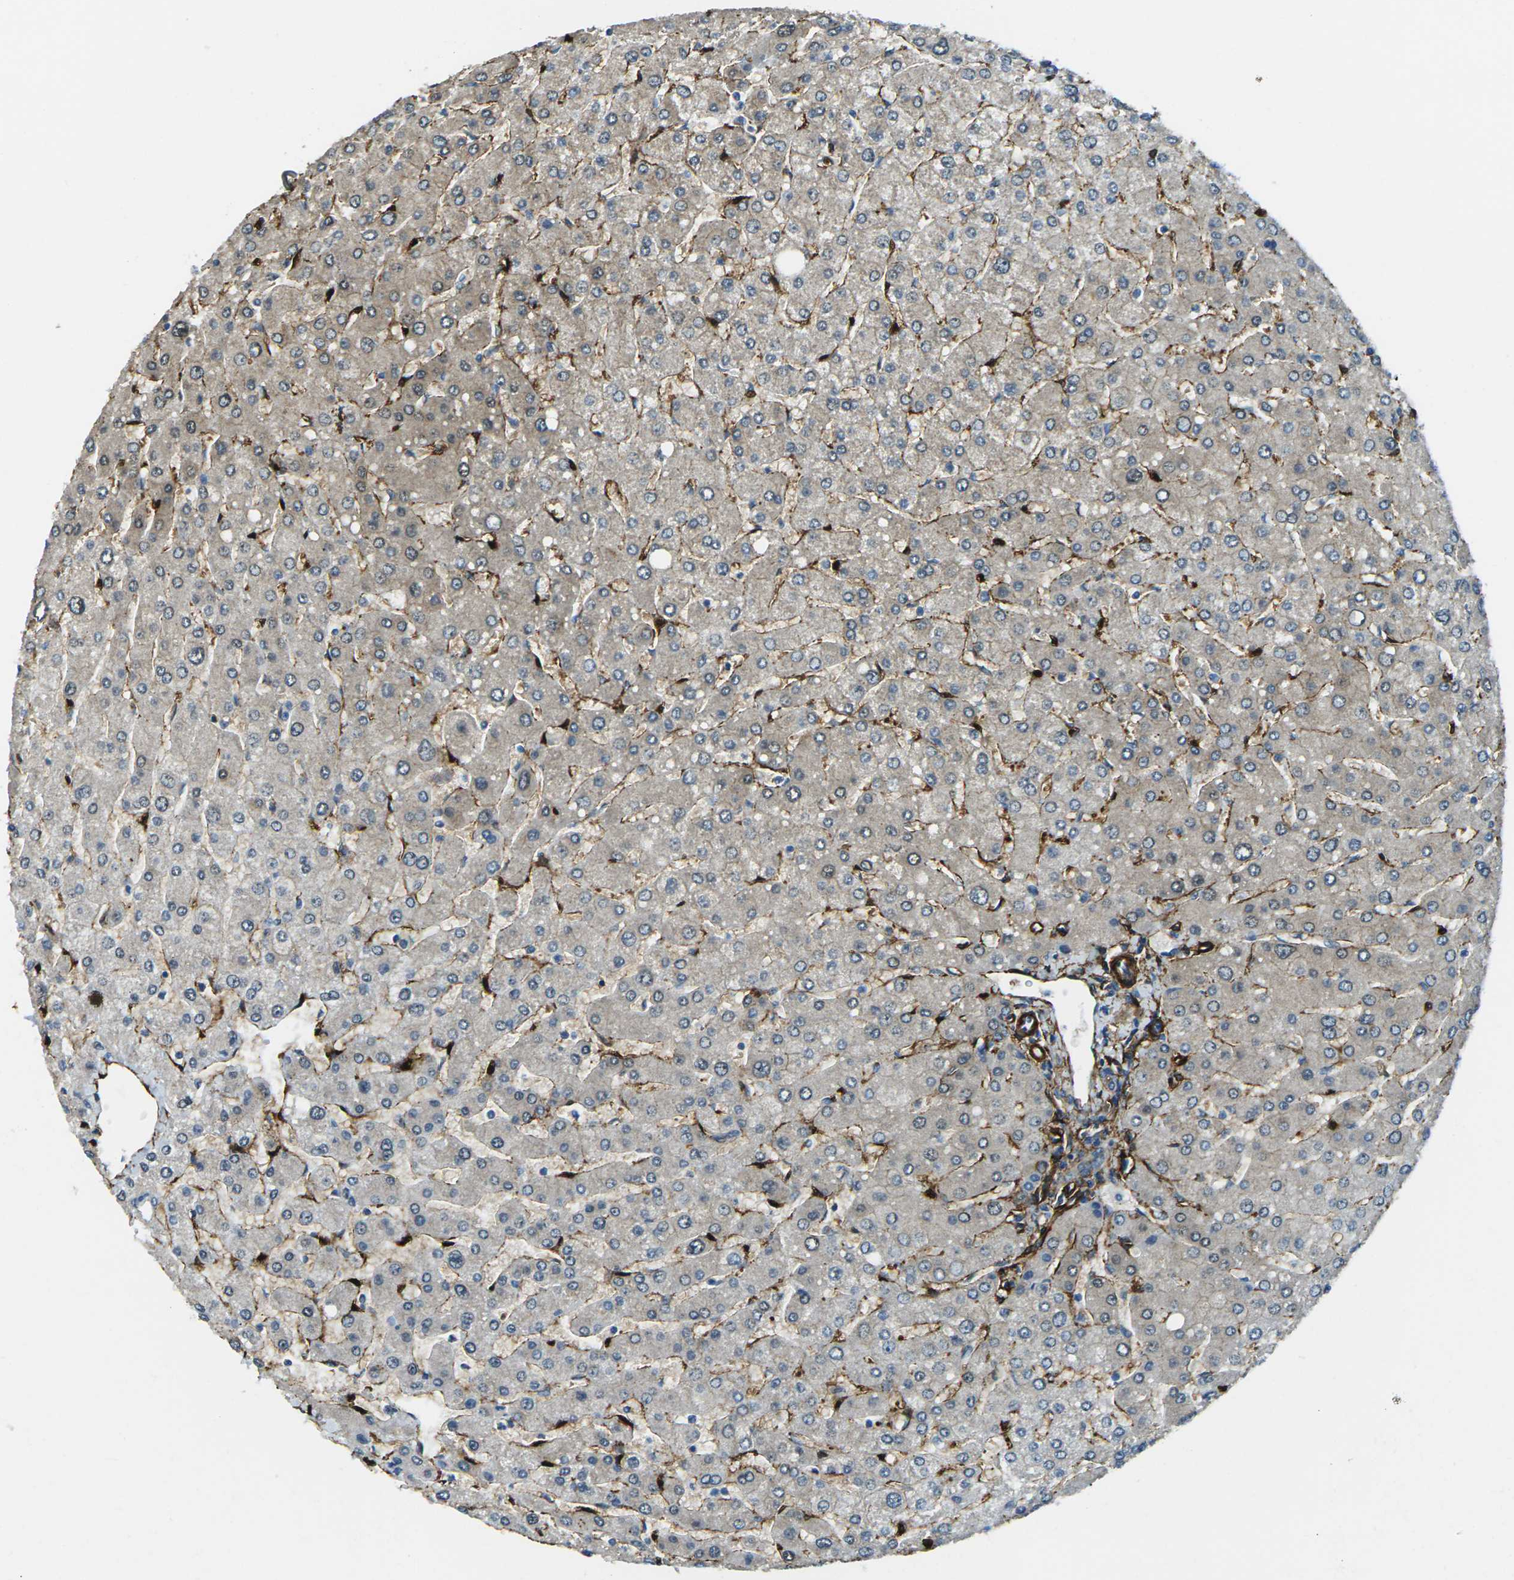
{"staining": {"intensity": "moderate", "quantity": "<25%", "location": "cytoplasmic/membranous"}, "tissue": "liver", "cell_type": "Cholangiocytes", "image_type": "normal", "snomed": [{"axis": "morphology", "description": "Normal tissue, NOS"}, {"axis": "topography", "description": "Liver"}], "caption": "Moderate cytoplasmic/membranous expression is present in about <25% of cholangiocytes in benign liver. Using DAB (3,3'-diaminobenzidine) (brown) and hematoxylin (blue) stains, captured at high magnification using brightfield microscopy.", "gene": "GRAMD1C", "patient": {"sex": "male", "age": 55}}